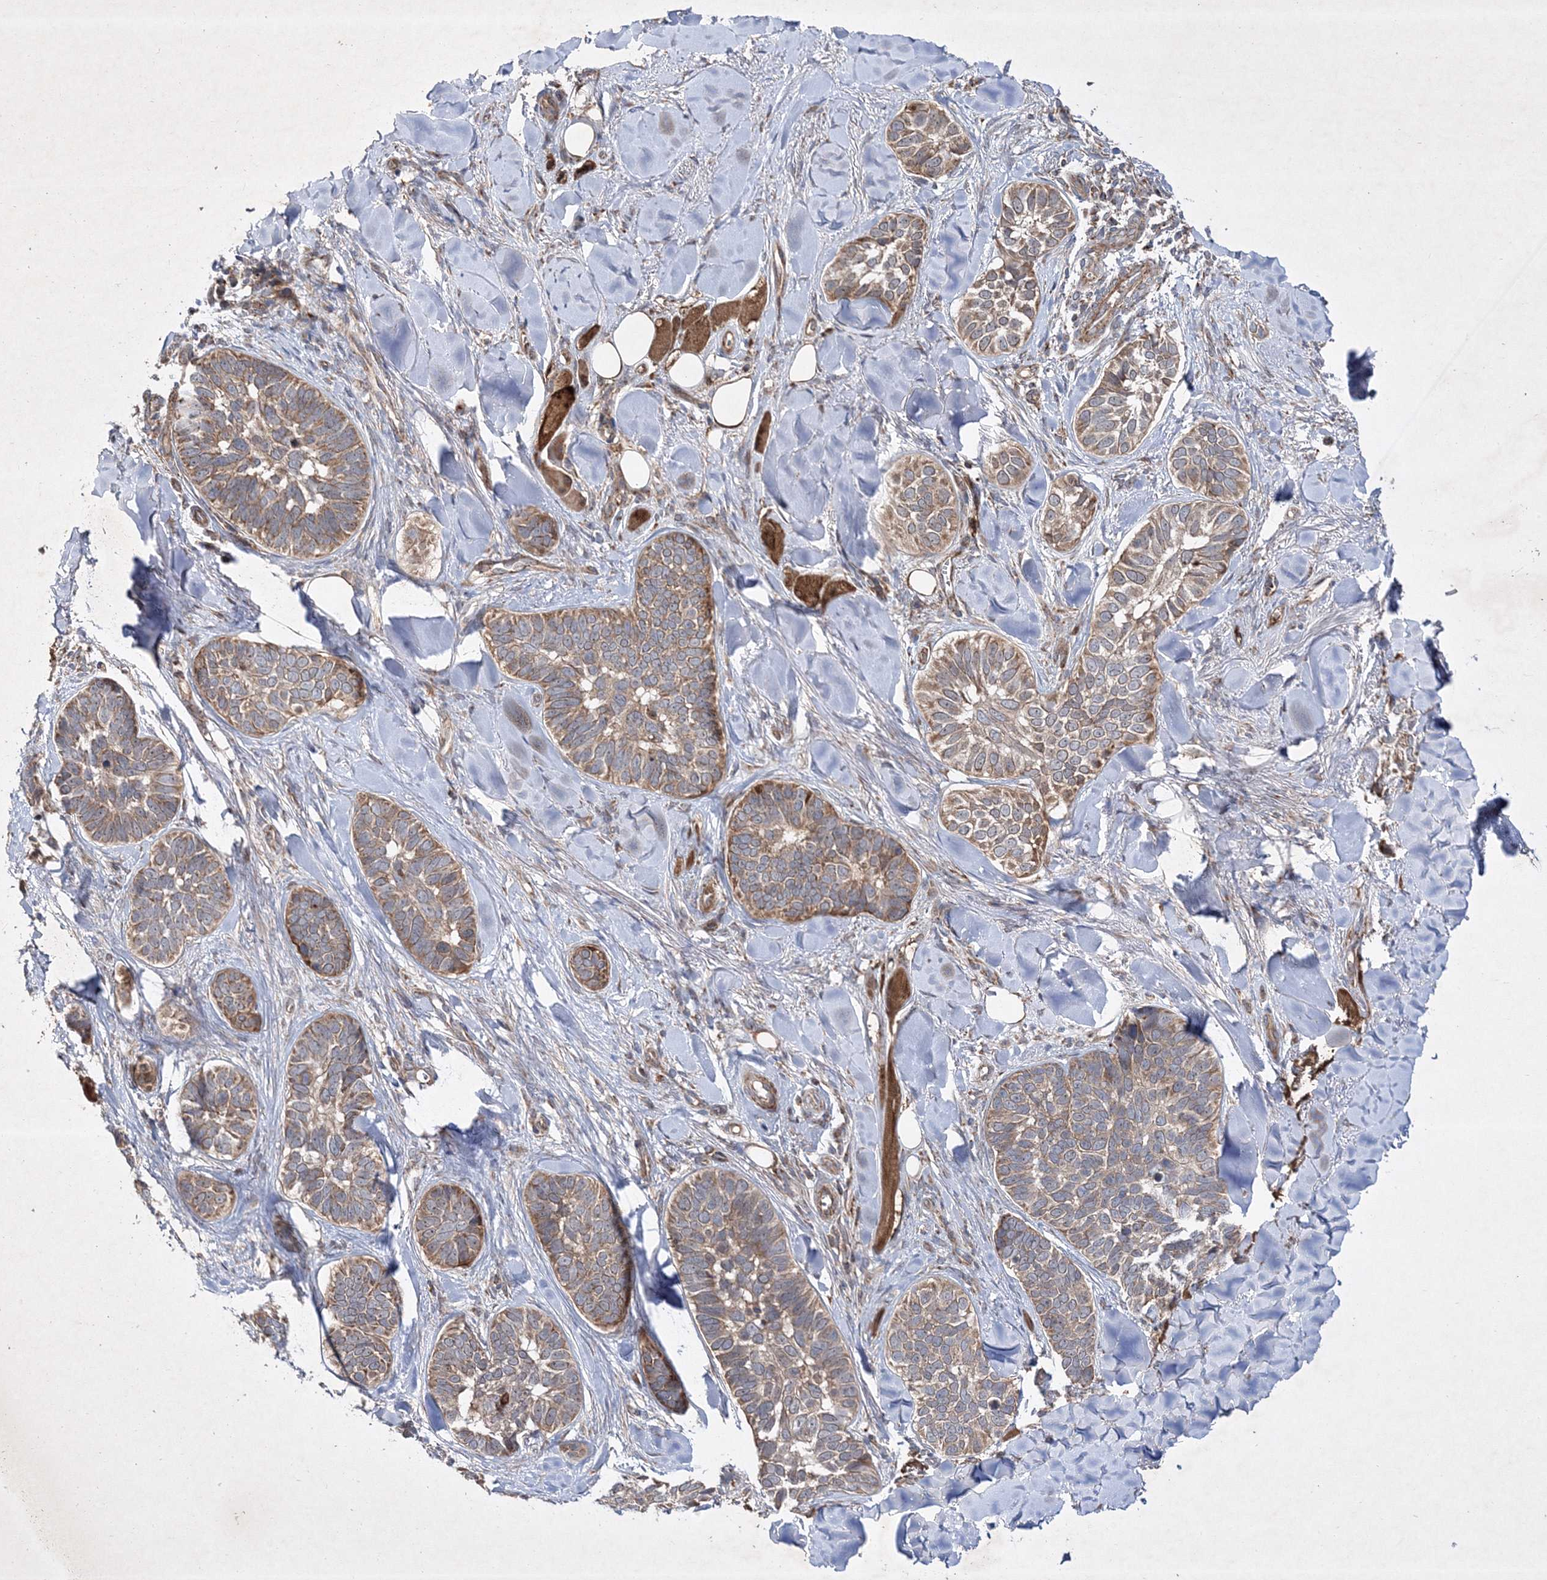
{"staining": {"intensity": "moderate", "quantity": ">75%", "location": "cytoplasmic/membranous"}, "tissue": "skin cancer", "cell_type": "Tumor cells", "image_type": "cancer", "snomed": [{"axis": "morphology", "description": "Basal cell carcinoma"}, {"axis": "topography", "description": "Skin"}], "caption": "Immunohistochemical staining of skin cancer (basal cell carcinoma) reveals medium levels of moderate cytoplasmic/membranous protein positivity in about >75% of tumor cells.", "gene": "SCRN3", "patient": {"sex": "male", "age": 62}}